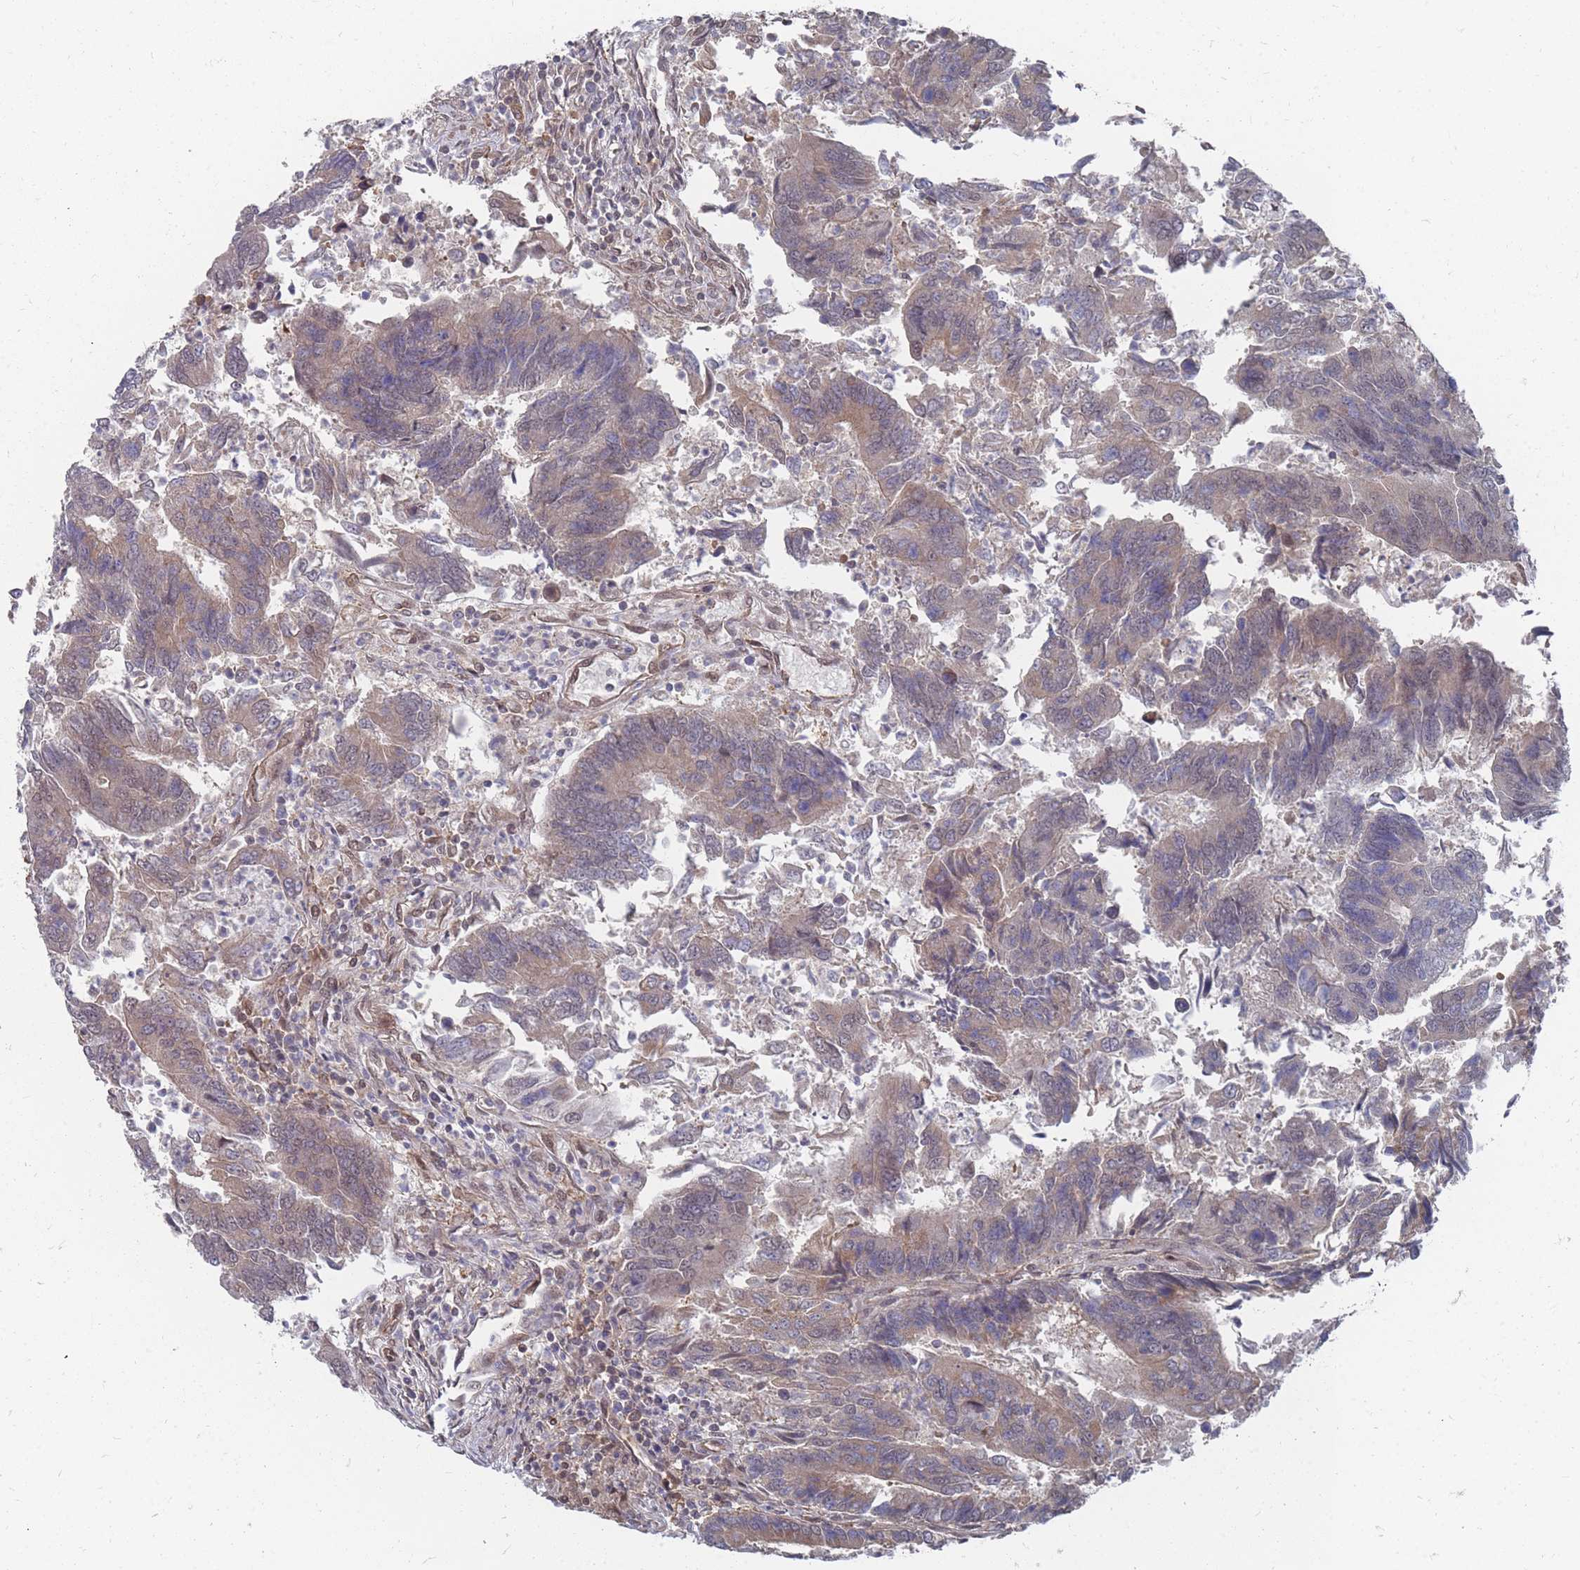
{"staining": {"intensity": "weak", "quantity": "25%-75%", "location": "cytoplasmic/membranous"}, "tissue": "colorectal cancer", "cell_type": "Tumor cells", "image_type": "cancer", "snomed": [{"axis": "morphology", "description": "Adenocarcinoma, NOS"}, {"axis": "topography", "description": "Colon"}], "caption": "IHC photomicrograph of neoplastic tissue: adenocarcinoma (colorectal) stained using immunohistochemistry (IHC) demonstrates low levels of weak protein expression localized specifically in the cytoplasmic/membranous of tumor cells, appearing as a cytoplasmic/membranous brown color.", "gene": "NKD1", "patient": {"sex": "female", "age": 67}}